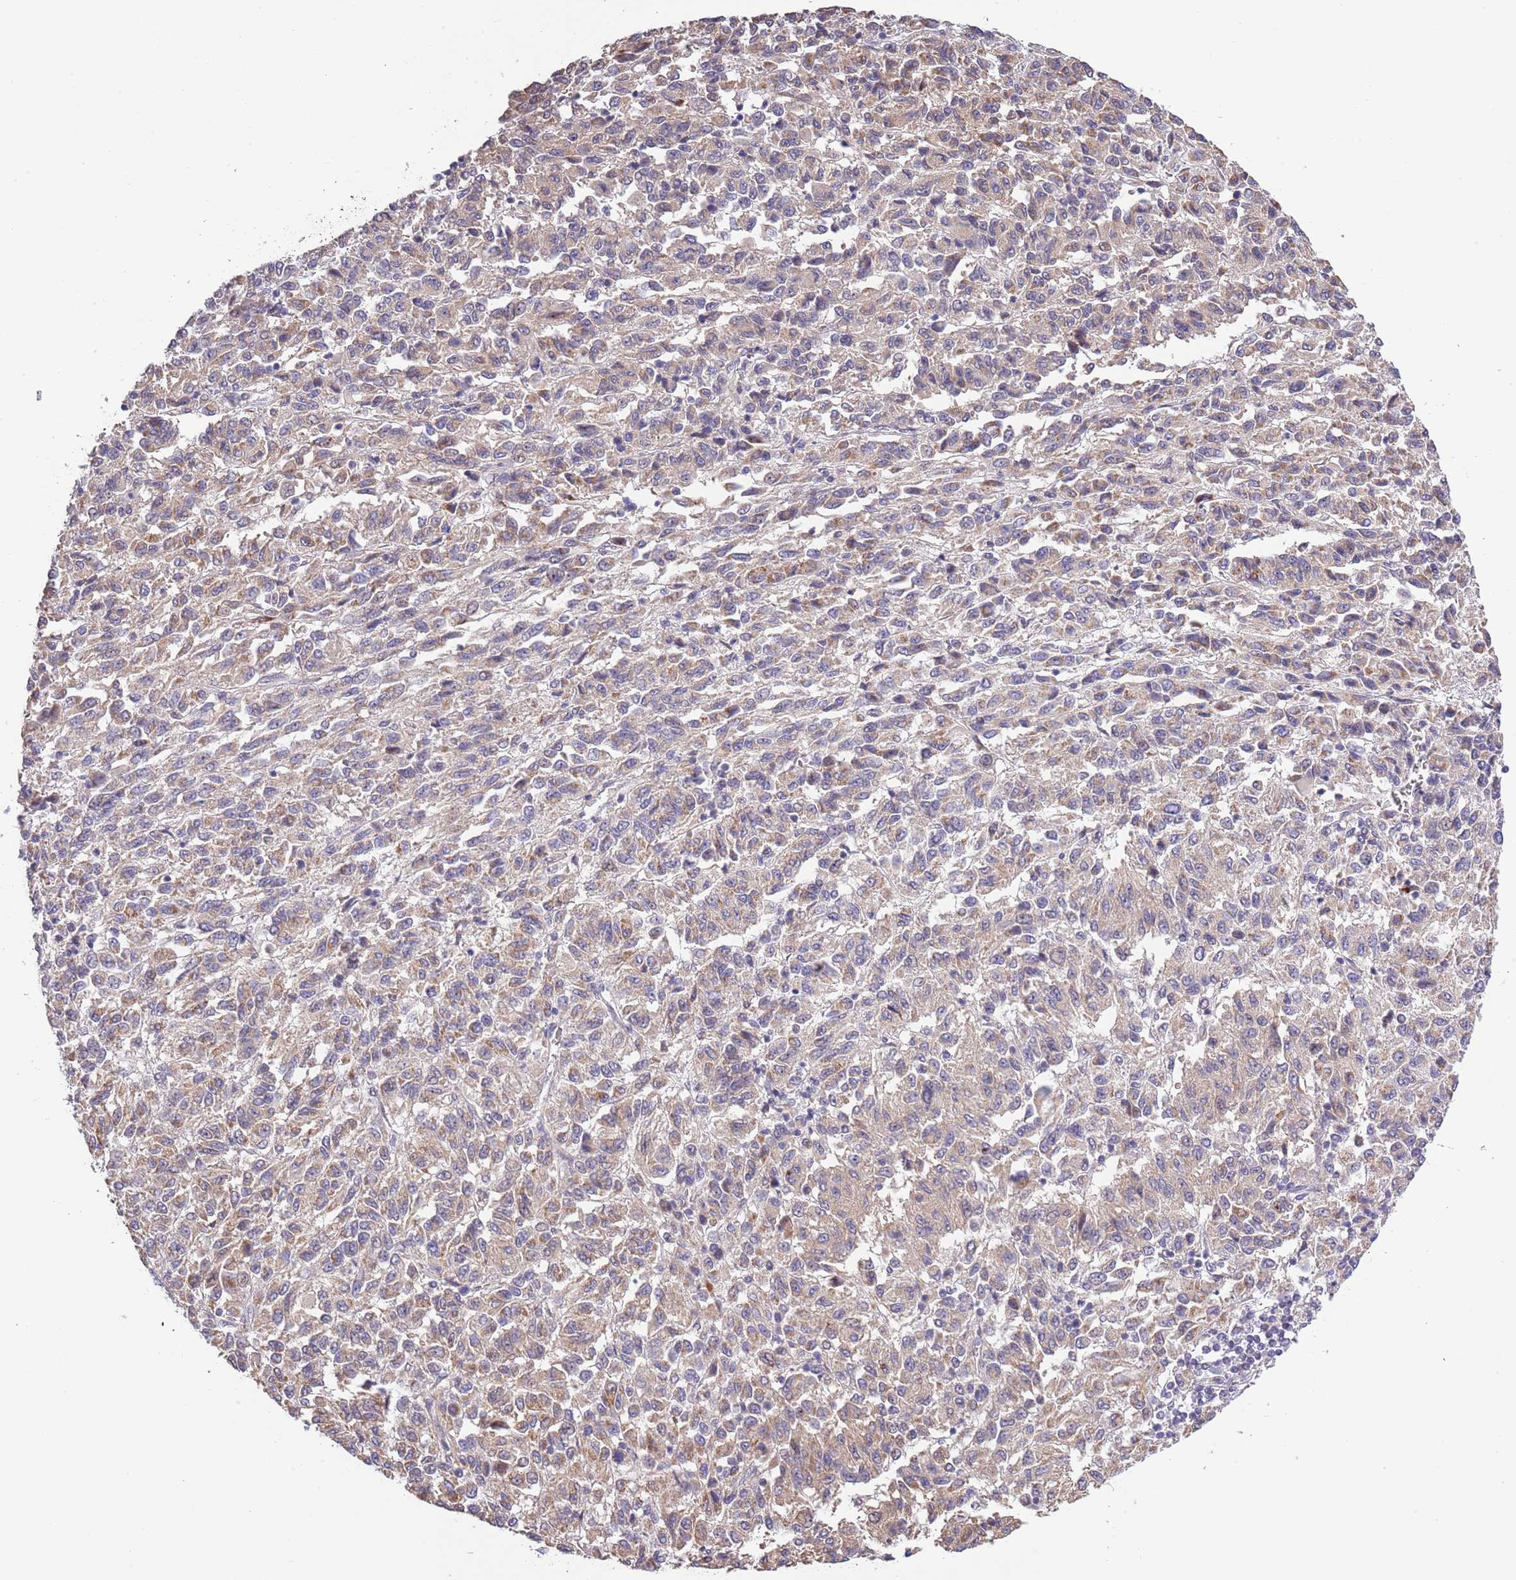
{"staining": {"intensity": "moderate", "quantity": "<25%", "location": "cytoplasmic/membranous"}, "tissue": "melanoma", "cell_type": "Tumor cells", "image_type": "cancer", "snomed": [{"axis": "morphology", "description": "Malignant melanoma, Metastatic site"}, {"axis": "topography", "description": "Lung"}], "caption": "DAB (3,3'-diaminobenzidine) immunohistochemical staining of melanoma demonstrates moderate cytoplasmic/membranous protein positivity in approximately <25% of tumor cells.", "gene": "LIPJ", "patient": {"sex": "male", "age": 64}}